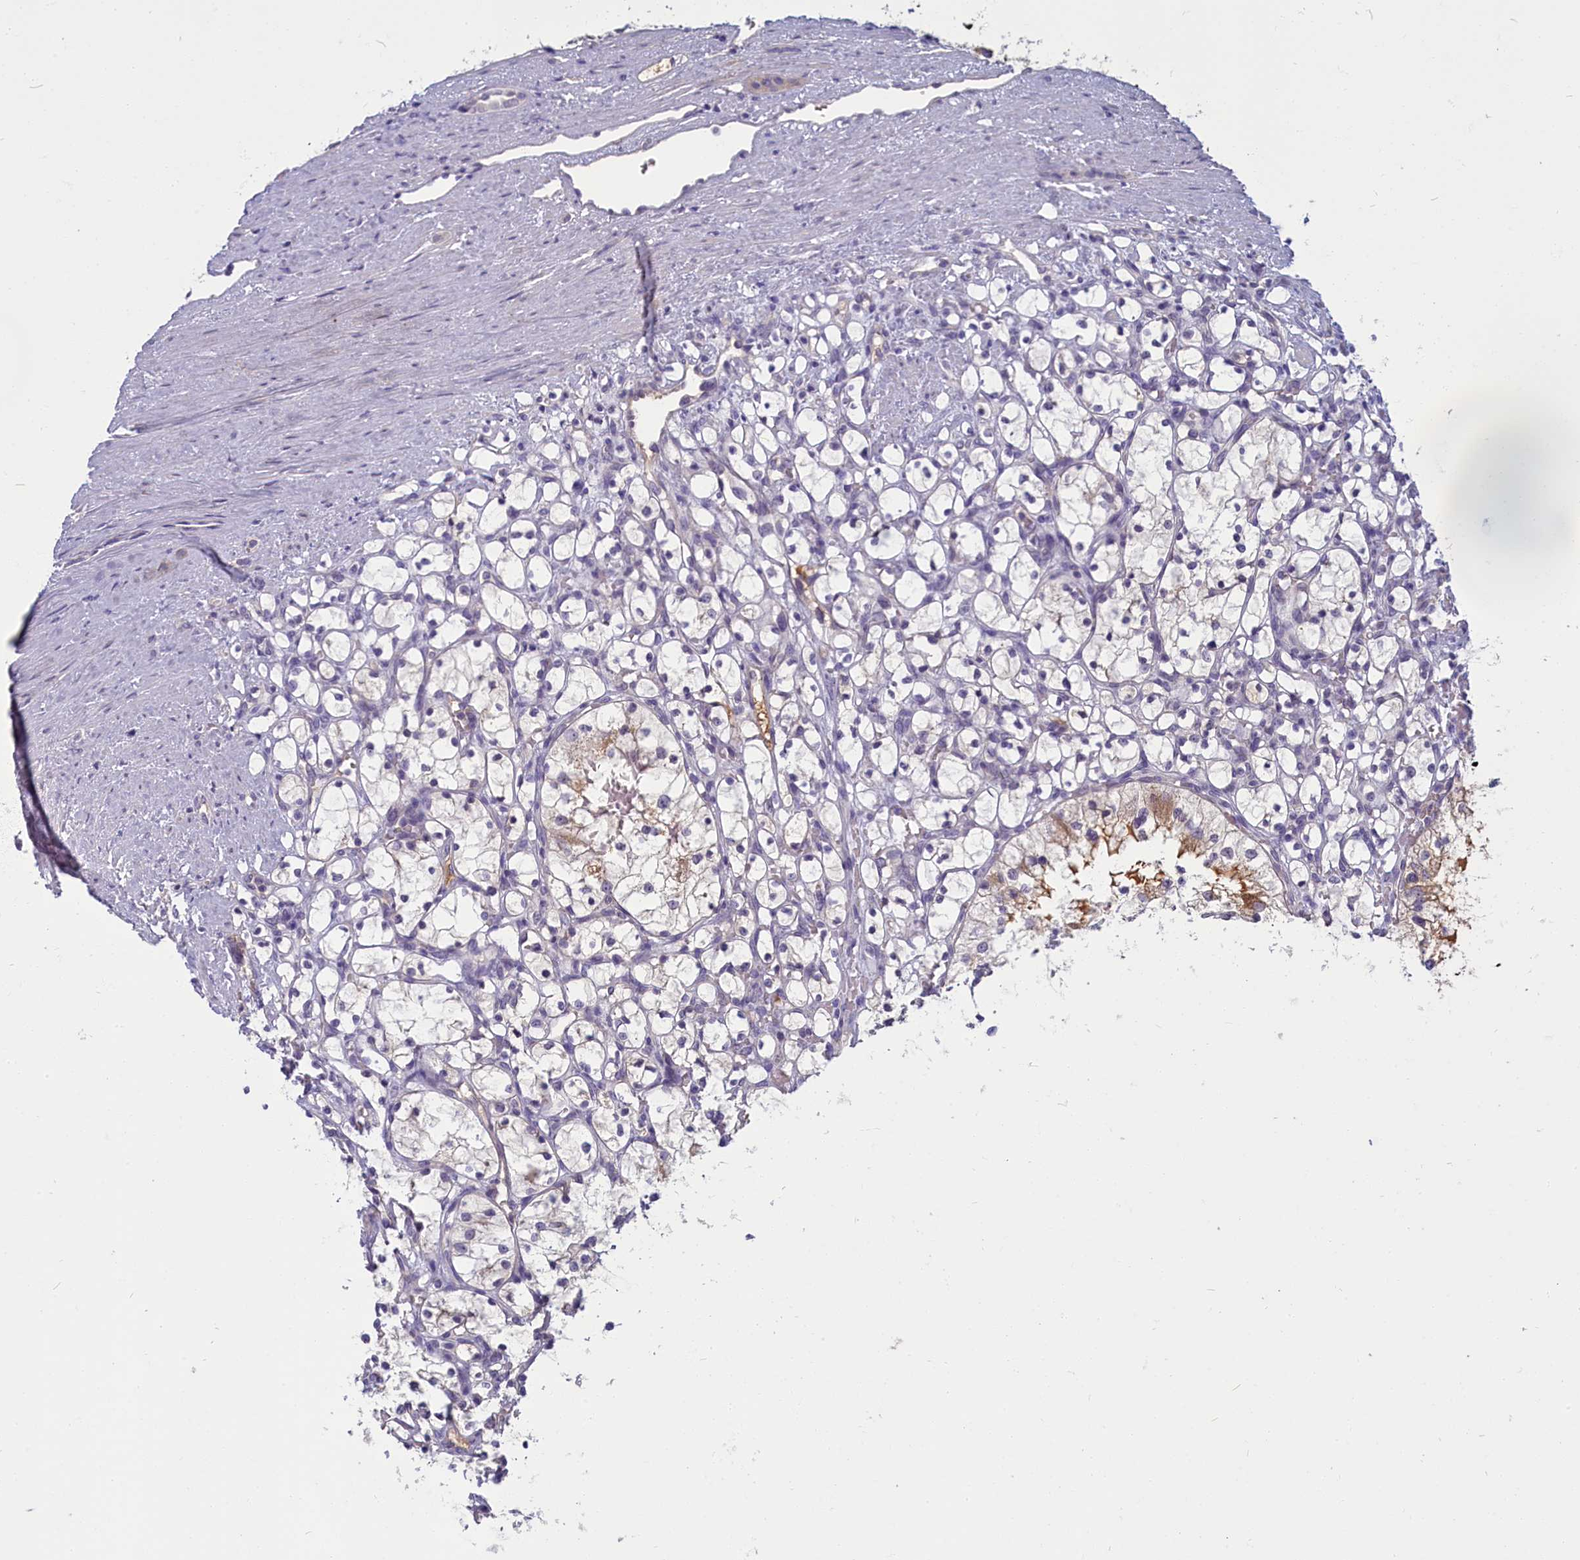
{"staining": {"intensity": "moderate", "quantity": "<25%", "location": "cytoplasmic/membranous"}, "tissue": "renal cancer", "cell_type": "Tumor cells", "image_type": "cancer", "snomed": [{"axis": "morphology", "description": "Adenocarcinoma, NOS"}, {"axis": "topography", "description": "Kidney"}], "caption": "Human adenocarcinoma (renal) stained for a protein (brown) displays moderate cytoplasmic/membranous positive expression in approximately <25% of tumor cells.", "gene": "SV2C", "patient": {"sex": "female", "age": 69}}